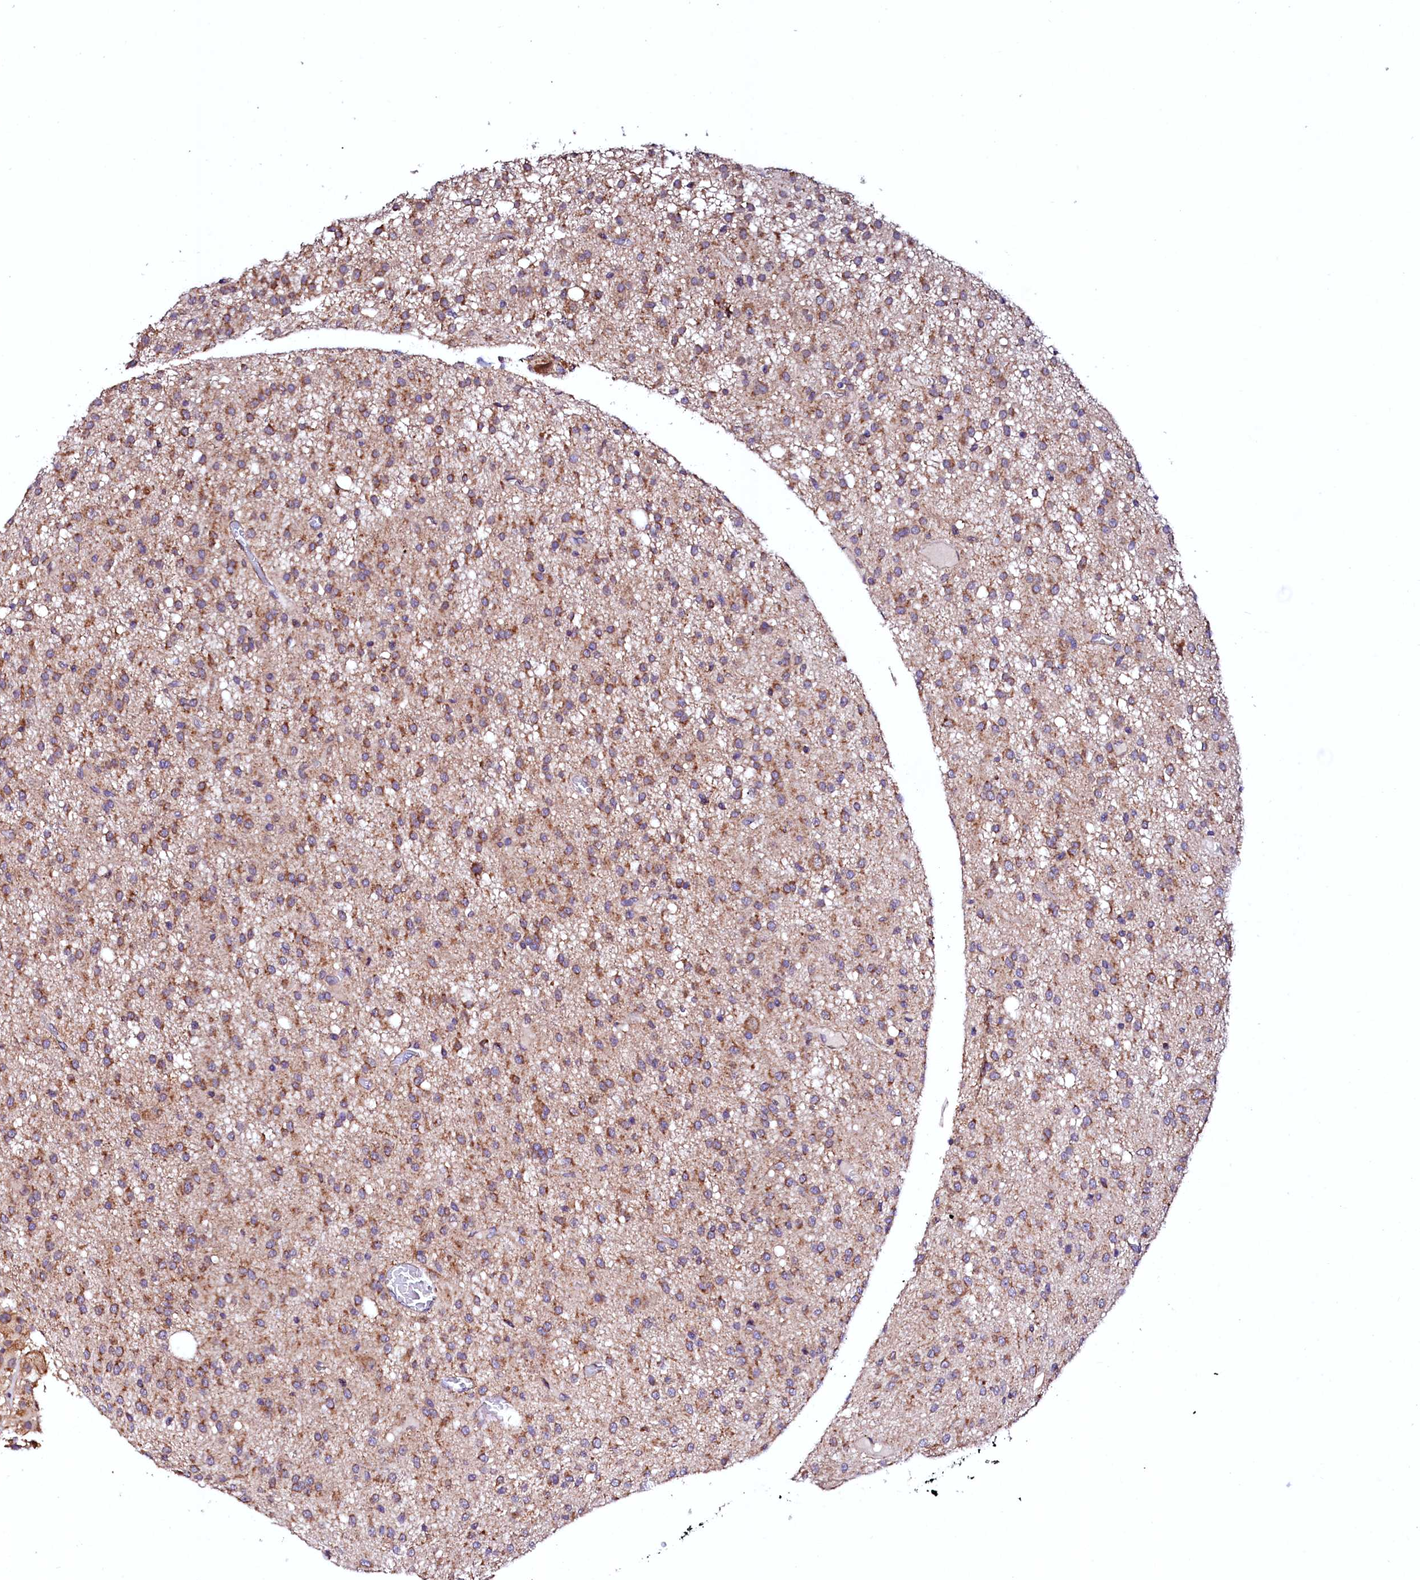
{"staining": {"intensity": "moderate", "quantity": ">75%", "location": "cytoplasmic/membranous"}, "tissue": "glioma", "cell_type": "Tumor cells", "image_type": "cancer", "snomed": [{"axis": "morphology", "description": "Glioma, malignant, High grade"}, {"axis": "topography", "description": "Brain"}], "caption": "A histopathology image of glioma stained for a protein reveals moderate cytoplasmic/membranous brown staining in tumor cells.", "gene": "UBE3C", "patient": {"sex": "female", "age": 59}}